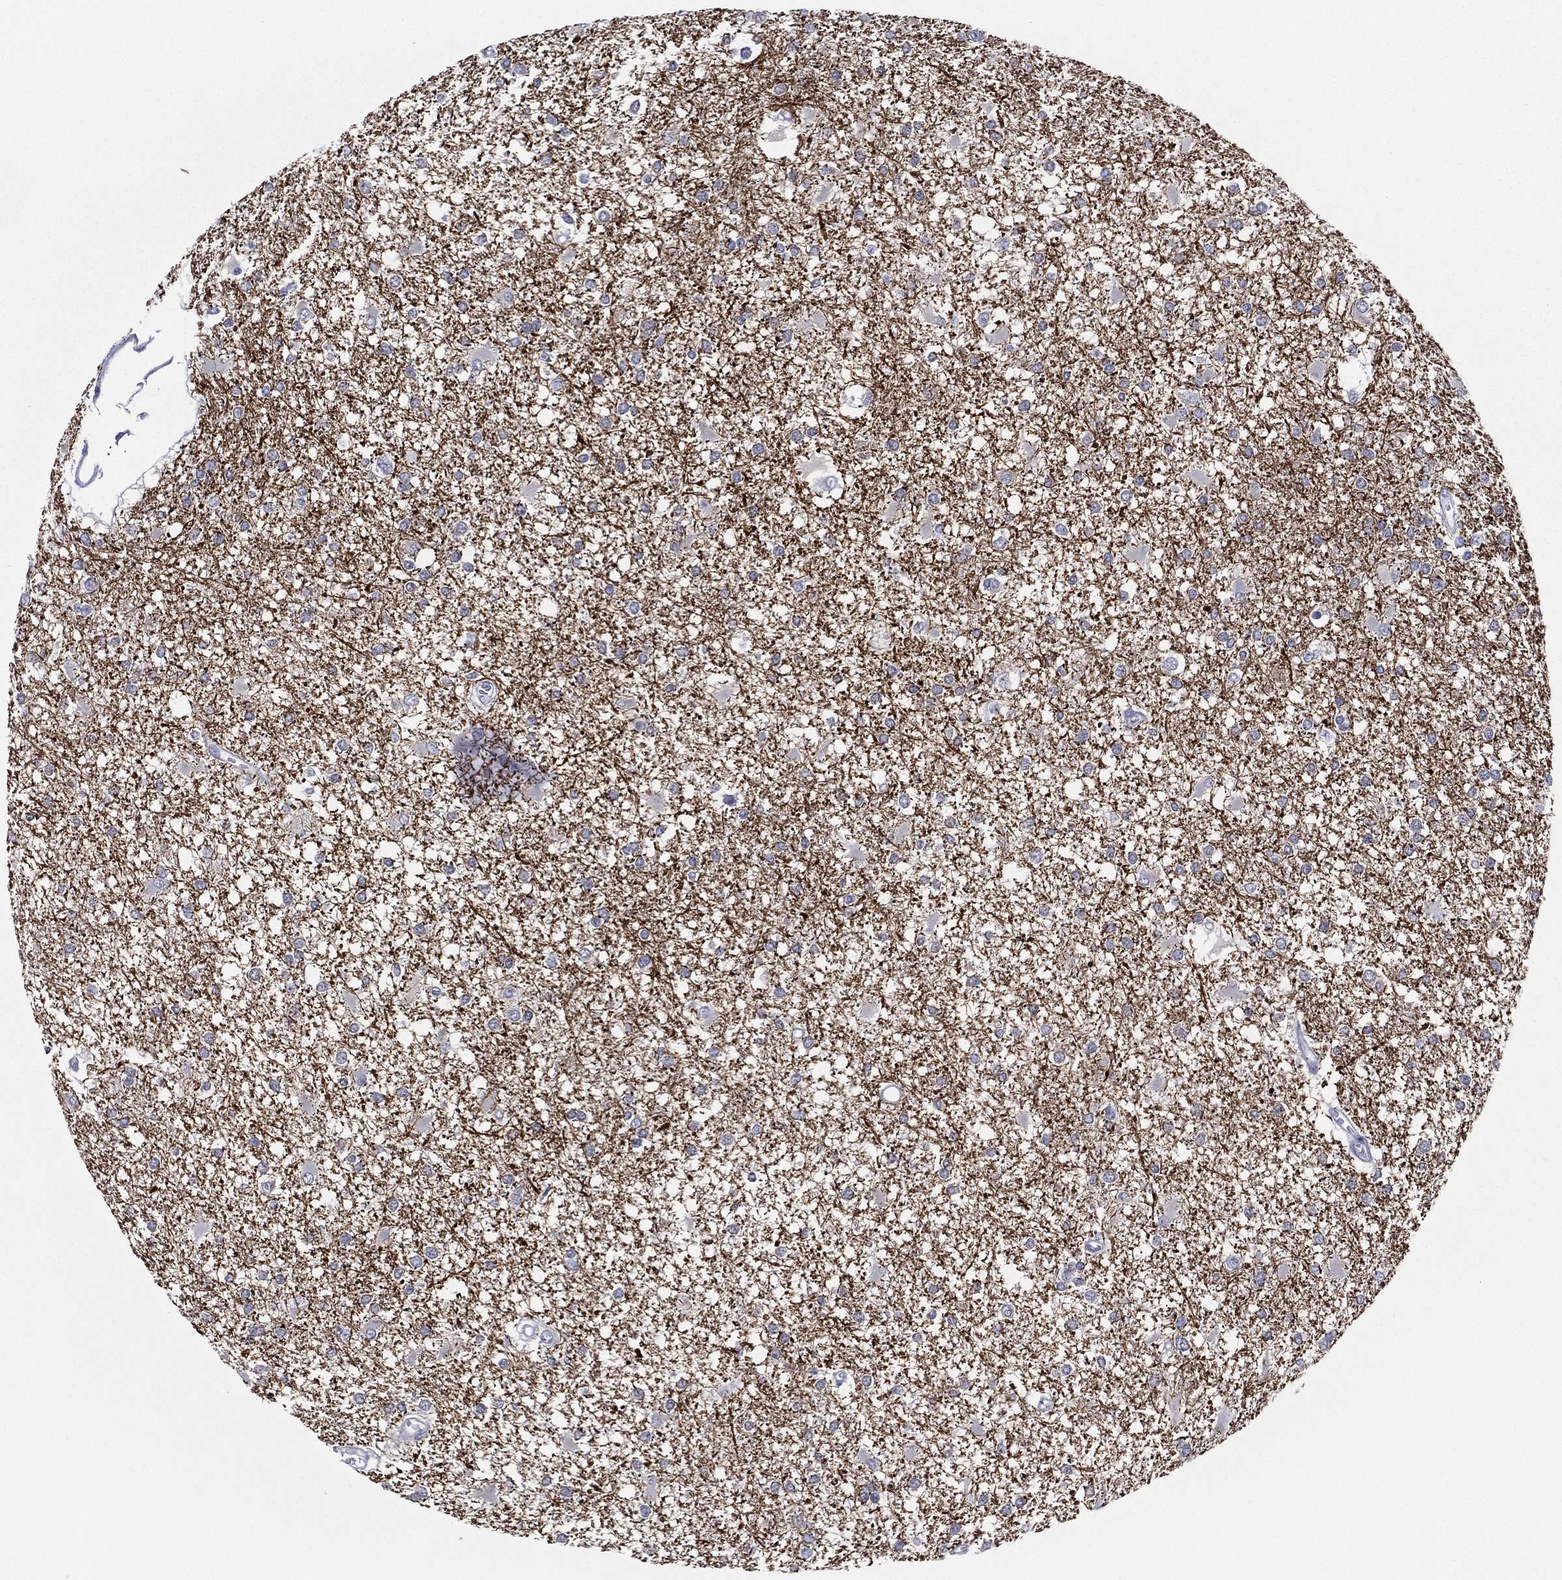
{"staining": {"intensity": "negative", "quantity": "none", "location": "none"}, "tissue": "glioma", "cell_type": "Tumor cells", "image_type": "cancer", "snomed": [{"axis": "morphology", "description": "Glioma, malignant, High grade"}, {"axis": "topography", "description": "Cerebral cortex"}], "caption": "Immunohistochemistry of human glioma exhibits no expression in tumor cells.", "gene": "SLC13A4", "patient": {"sex": "male", "age": 79}}